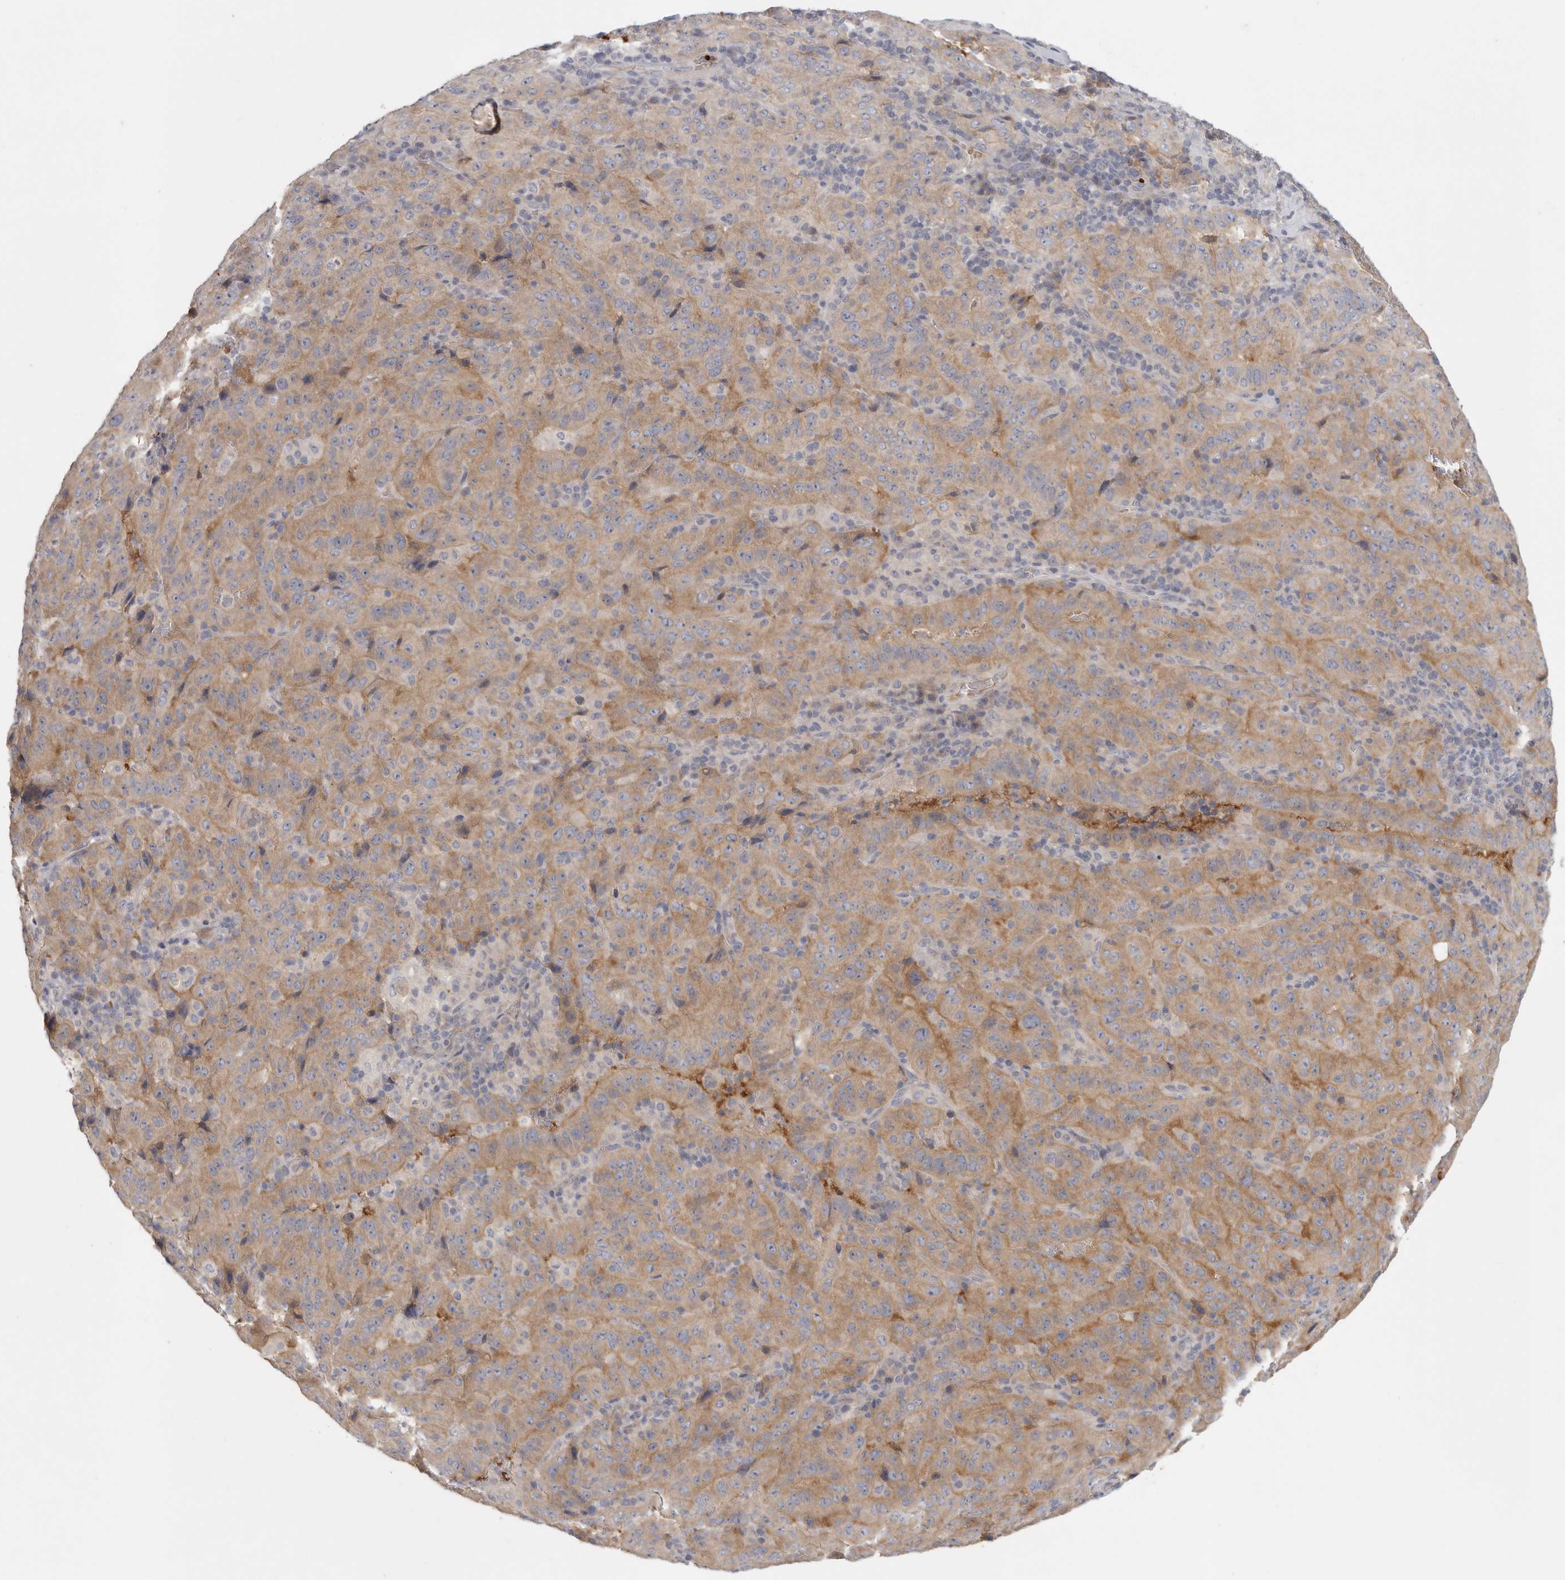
{"staining": {"intensity": "moderate", "quantity": "25%-75%", "location": "cytoplasmic/membranous"}, "tissue": "pancreatic cancer", "cell_type": "Tumor cells", "image_type": "cancer", "snomed": [{"axis": "morphology", "description": "Adenocarcinoma, NOS"}, {"axis": "topography", "description": "Pancreas"}], "caption": "High-power microscopy captured an IHC image of pancreatic adenocarcinoma, revealing moderate cytoplasmic/membranous positivity in about 25%-75% of tumor cells.", "gene": "CFAP298", "patient": {"sex": "male", "age": 63}}